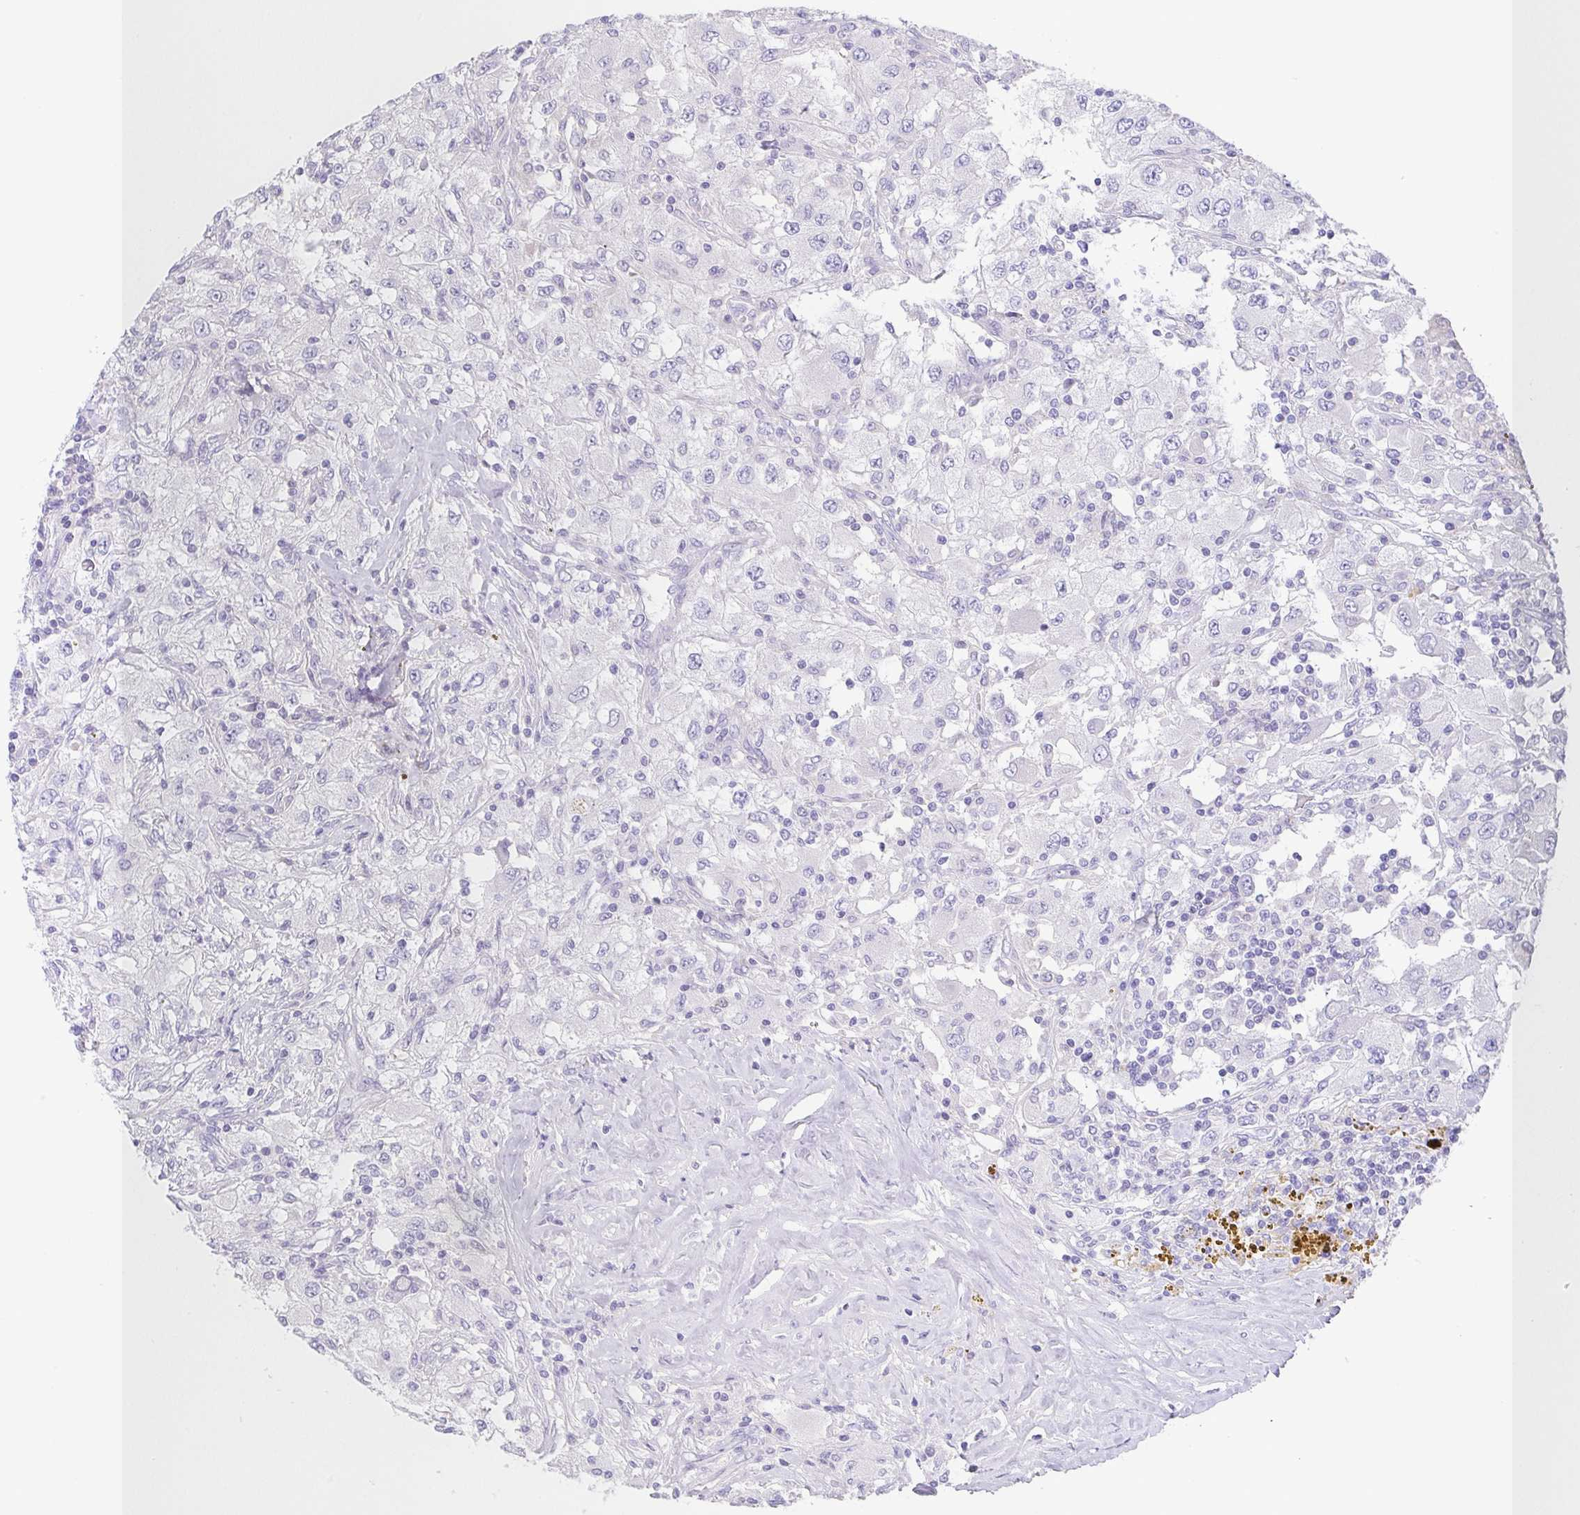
{"staining": {"intensity": "negative", "quantity": "none", "location": "none"}, "tissue": "renal cancer", "cell_type": "Tumor cells", "image_type": "cancer", "snomed": [{"axis": "morphology", "description": "Adenocarcinoma, NOS"}, {"axis": "topography", "description": "Kidney"}], "caption": "IHC photomicrograph of neoplastic tissue: renal adenocarcinoma stained with DAB reveals no significant protein positivity in tumor cells.", "gene": "PKDREJ", "patient": {"sex": "female", "age": 67}}